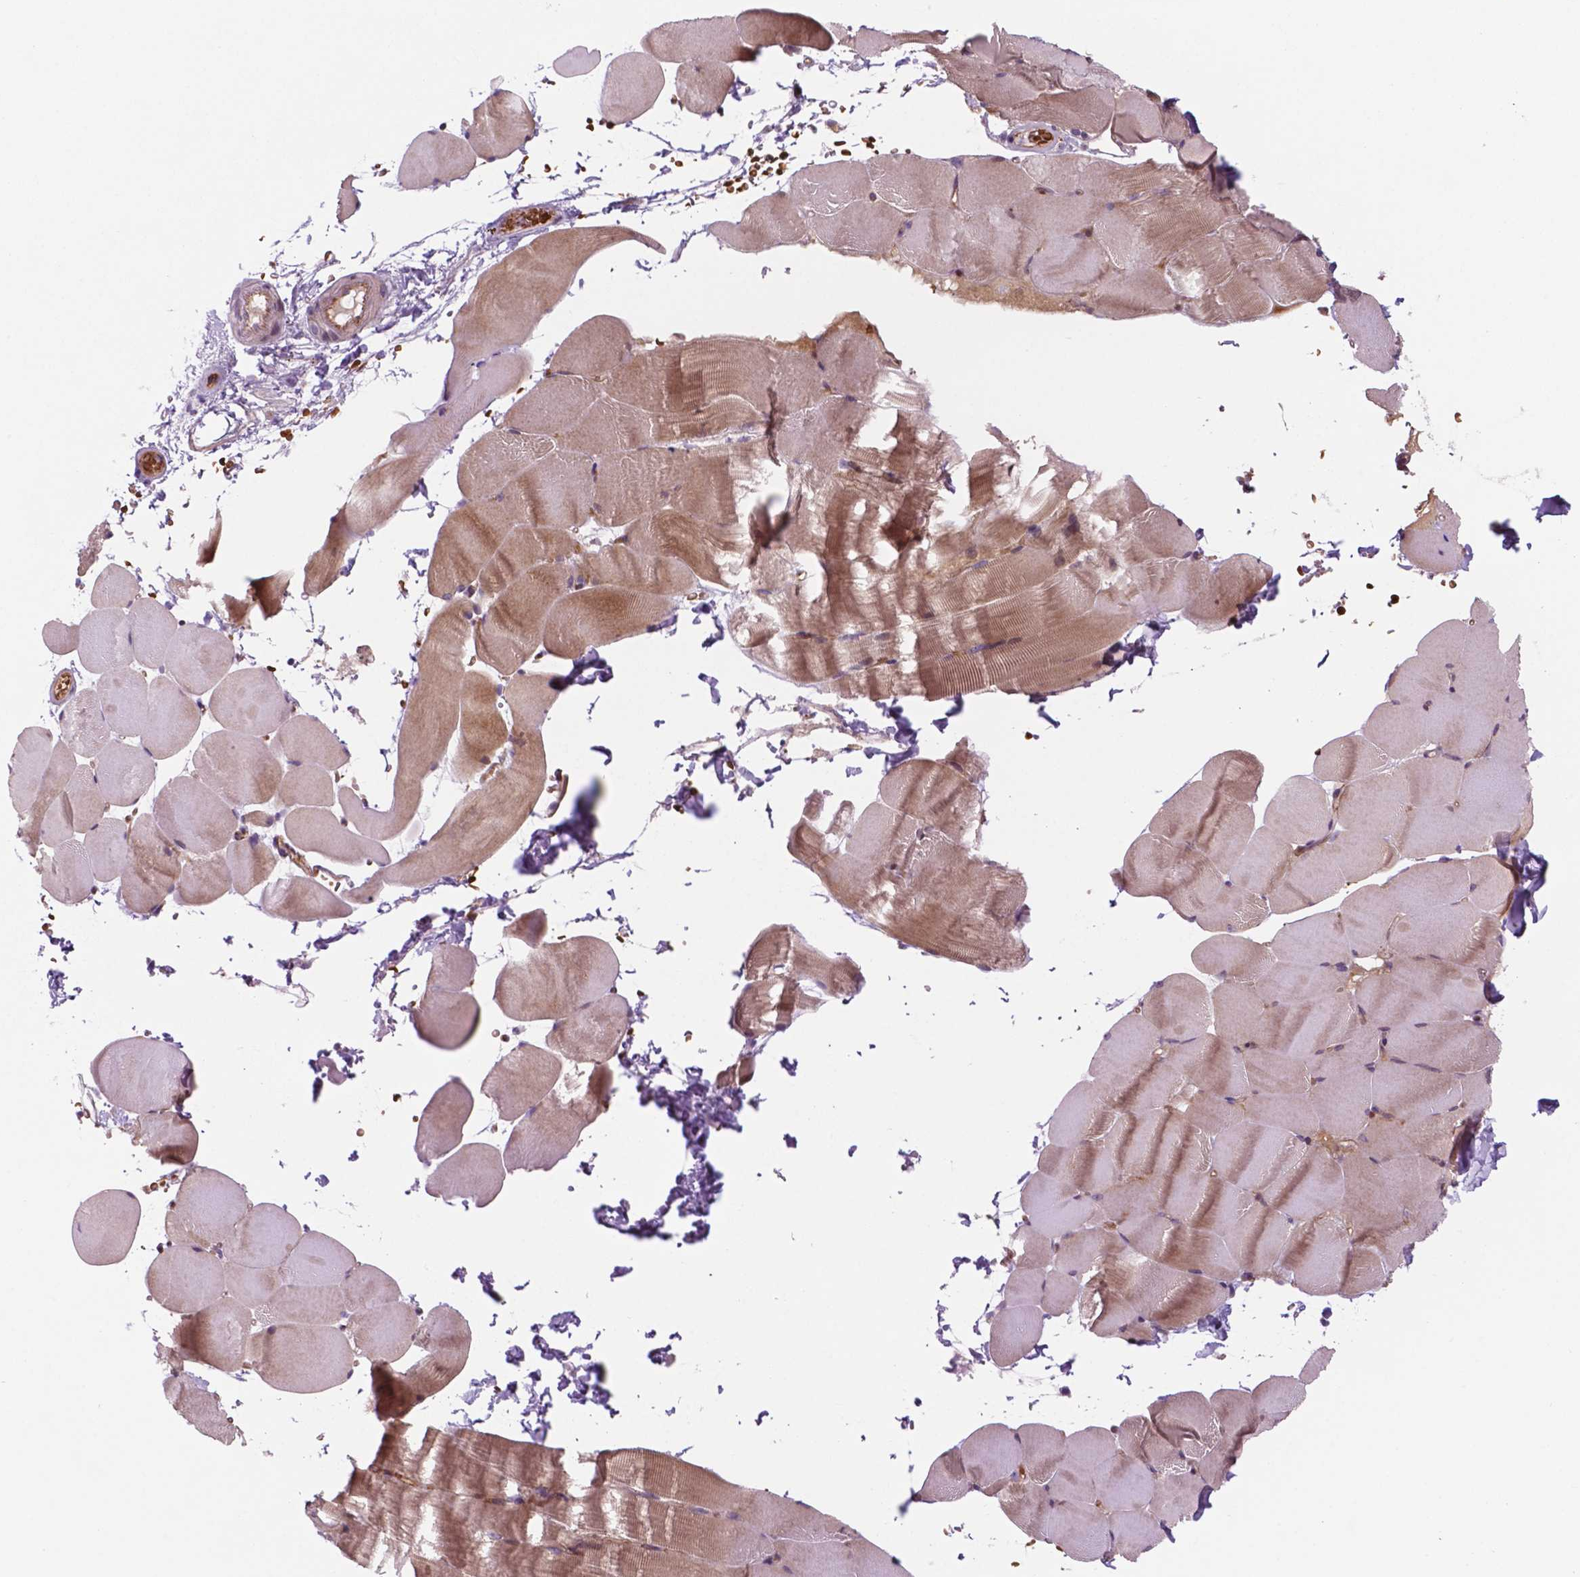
{"staining": {"intensity": "moderate", "quantity": ">75%", "location": "cytoplasmic/membranous"}, "tissue": "skeletal muscle", "cell_type": "Myocytes", "image_type": "normal", "snomed": [{"axis": "morphology", "description": "Normal tissue, NOS"}, {"axis": "topography", "description": "Skeletal muscle"}], "caption": "Skeletal muscle was stained to show a protein in brown. There is medium levels of moderate cytoplasmic/membranous staining in approximately >75% of myocytes. (DAB (3,3'-diaminobenzidine) IHC, brown staining for protein, blue staining for nuclei).", "gene": "RND3", "patient": {"sex": "female", "age": 37}}